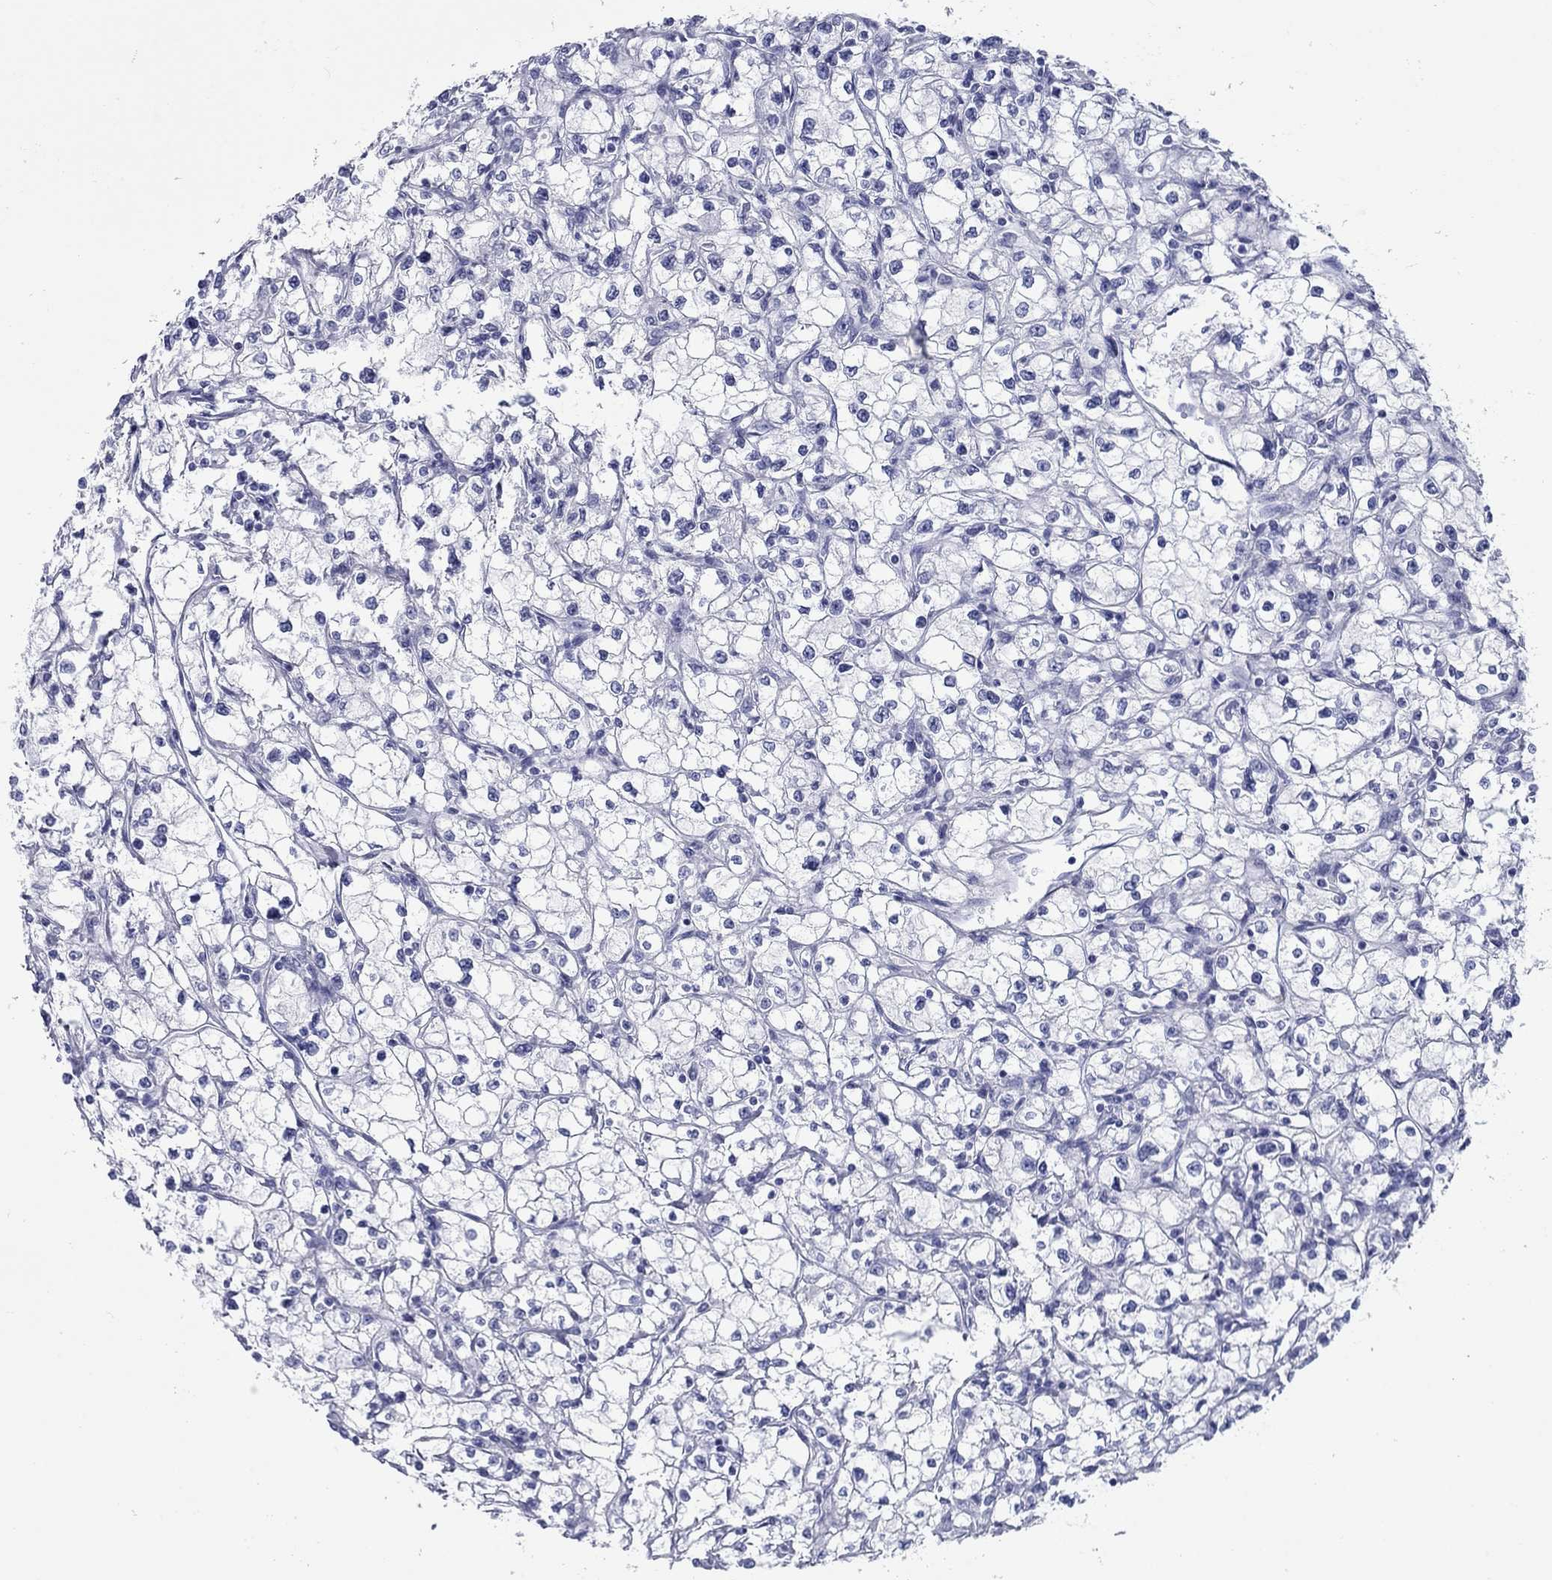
{"staining": {"intensity": "negative", "quantity": "none", "location": "none"}, "tissue": "renal cancer", "cell_type": "Tumor cells", "image_type": "cancer", "snomed": [{"axis": "morphology", "description": "Adenocarcinoma, NOS"}, {"axis": "topography", "description": "Kidney"}], "caption": "This micrograph is of renal cancer stained with immunohistochemistry (IHC) to label a protein in brown with the nuclei are counter-stained blue. There is no staining in tumor cells.", "gene": "ATP4A", "patient": {"sex": "male", "age": 67}}